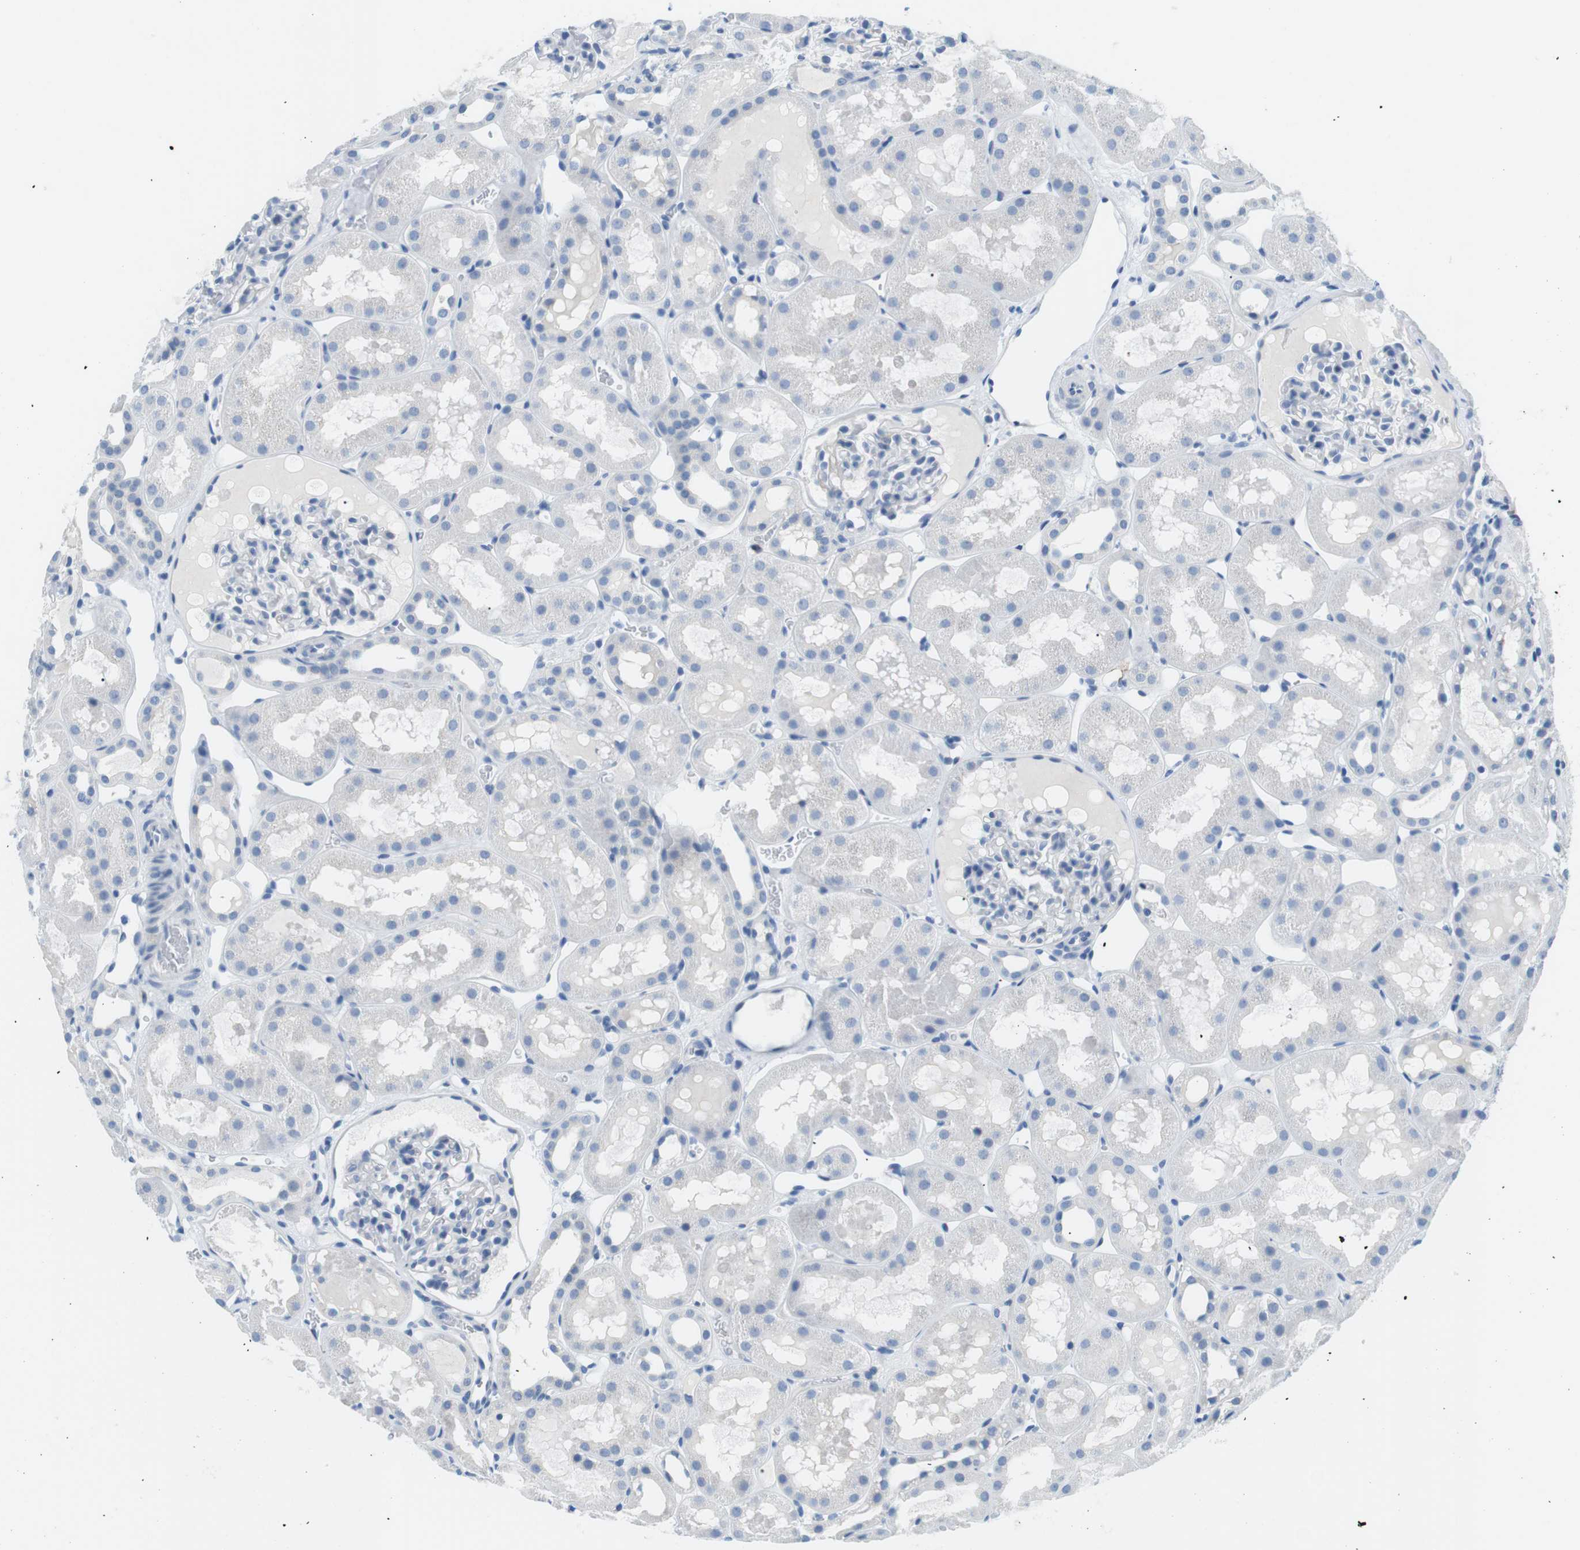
{"staining": {"intensity": "negative", "quantity": "none", "location": "none"}, "tissue": "kidney", "cell_type": "Cells in glomeruli", "image_type": "normal", "snomed": [{"axis": "morphology", "description": "Normal tissue, NOS"}, {"axis": "topography", "description": "Kidney"}, {"axis": "topography", "description": "Urinary bladder"}], "caption": "Cells in glomeruli are negative for protein expression in benign human kidney. The staining is performed using DAB brown chromogen with nuclei counter-stained in using hematoxylin.", "gene": "TNFRSF4", "patient": {"sex": "male", "age": 16}}